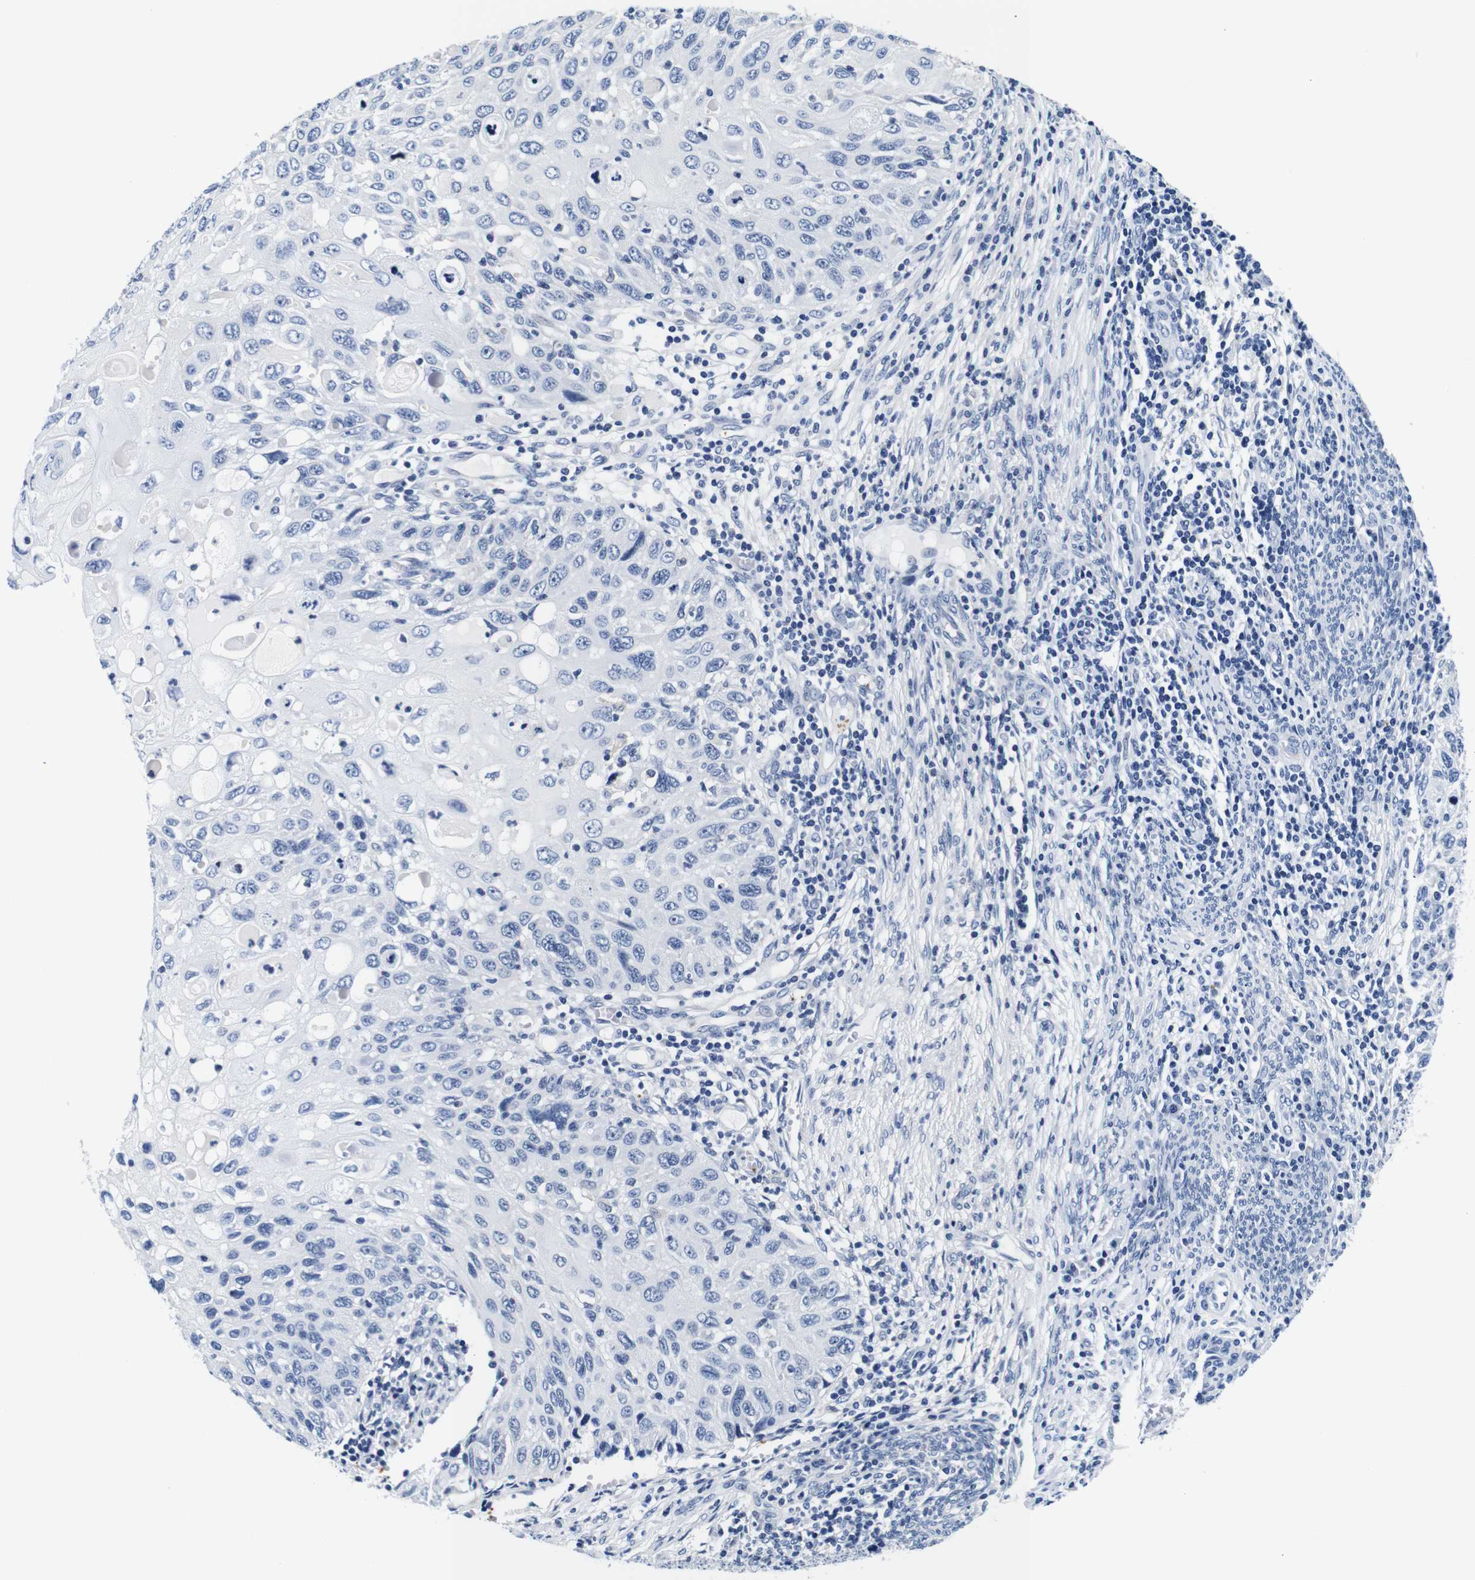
{"staining": {"intensity": "negative", "quantity": "none", "location": "none"}, "tissue": "cervical cancer", "cell_type": "Tumor cells", "image_type": "cancer", "snomed": [{"axis": "morphology", "description": "Squamous cell carcinoma, NOS"}, {"axis": "topography", "description": "Cervix"}], "caption": "The histopathology image exhibits no significant staining in tumor cells of cervical squamous cell carcinoma.", "gene": "GP1BA", "patient": {"sex": "female", "age": 70}}